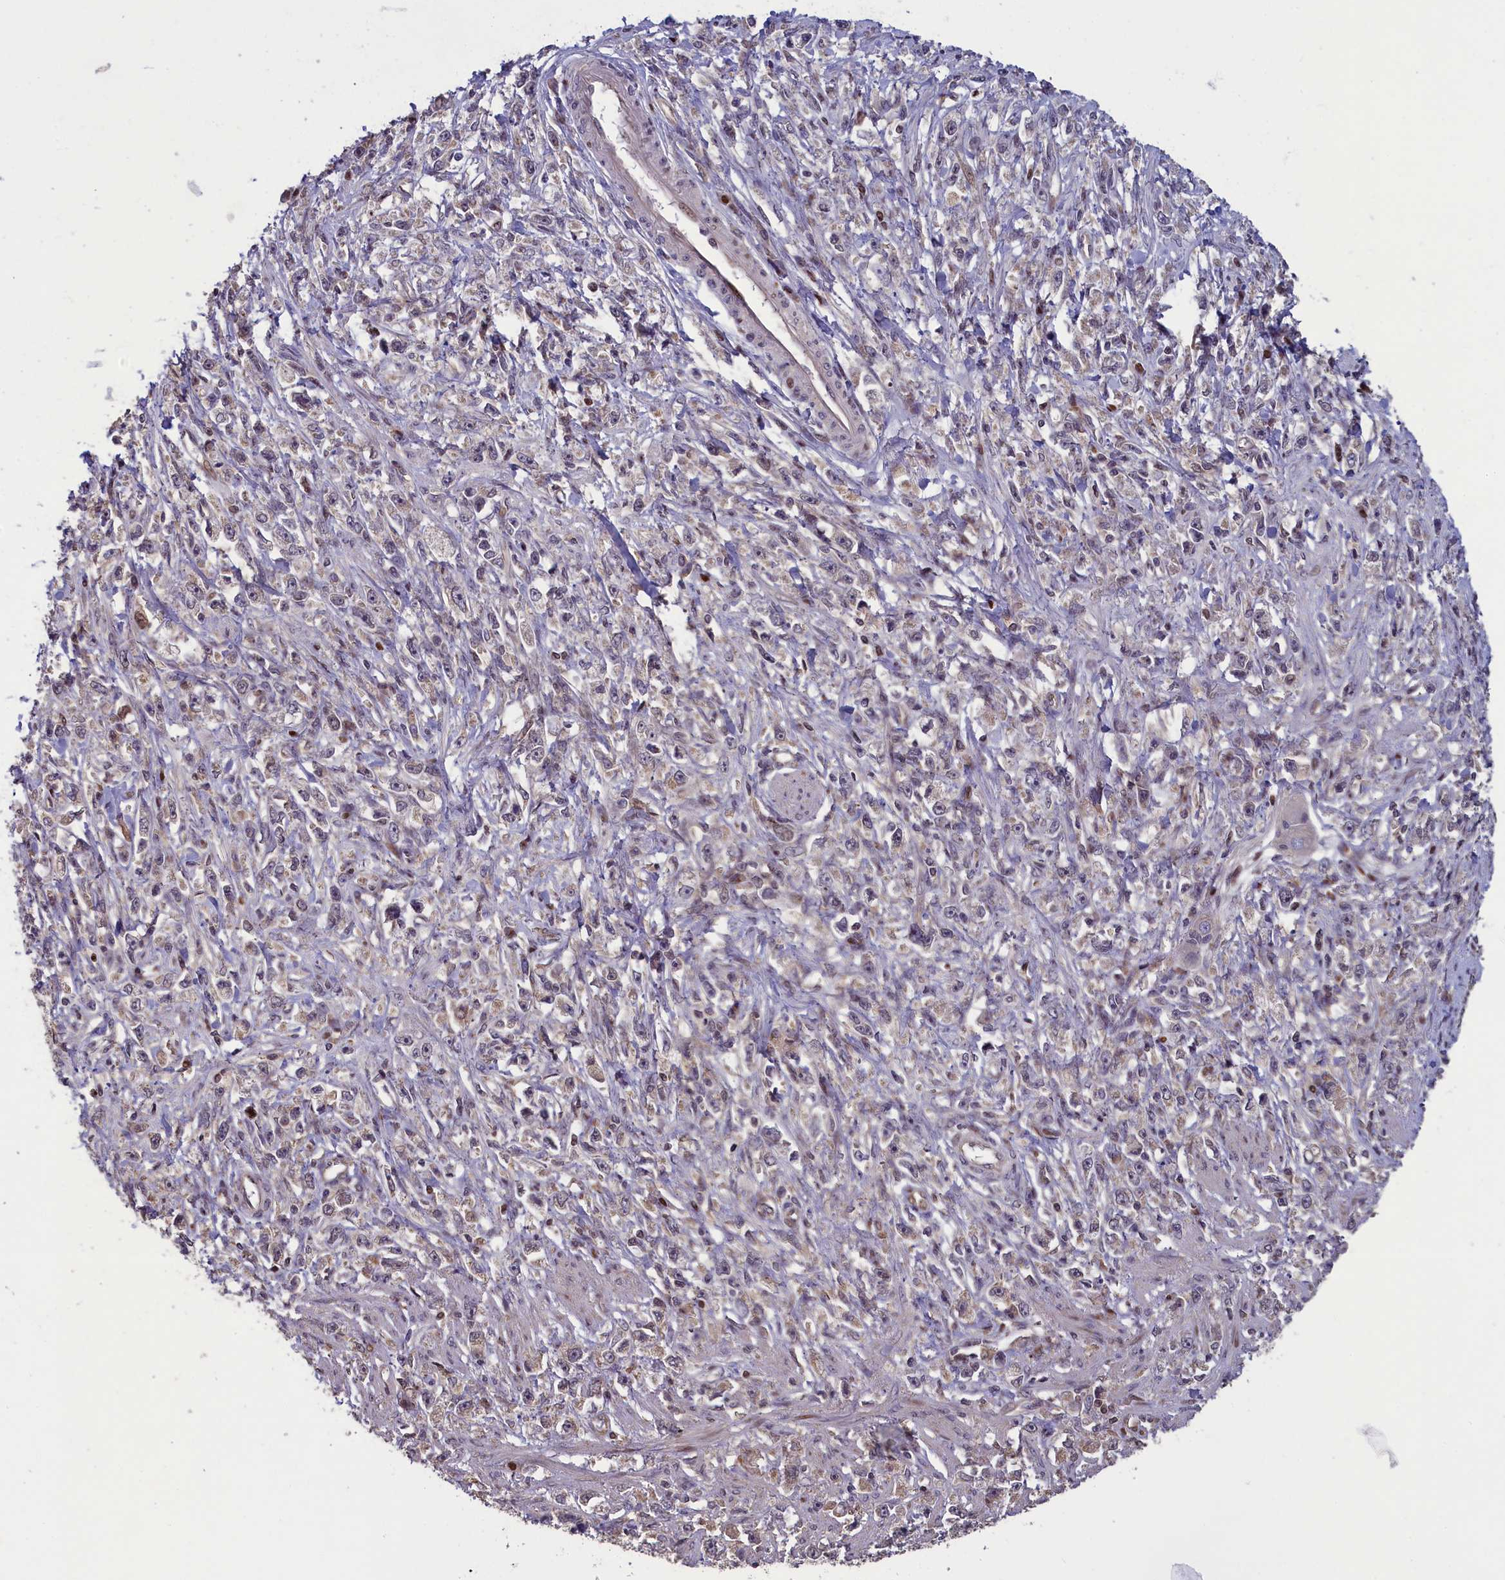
{"staining": {"intensity": "negative", "quantity": "none", "location": "none"}, "tissue": "stomach cancer", "cell_type": "Tumor cells", "image_type": "cancer", "snomed": [{"axis": "morphology", "description": "Adenocarcinoma, NOS"}, {"axis": "topography", "description": "Stomach"}], "caption": "Adenocarcinoma (stomach) stained for a protein using IHC demonstrates no positivity tumor cells.", "gene": "NUBP1", "patient": {"sex": "female", "age": 59}}